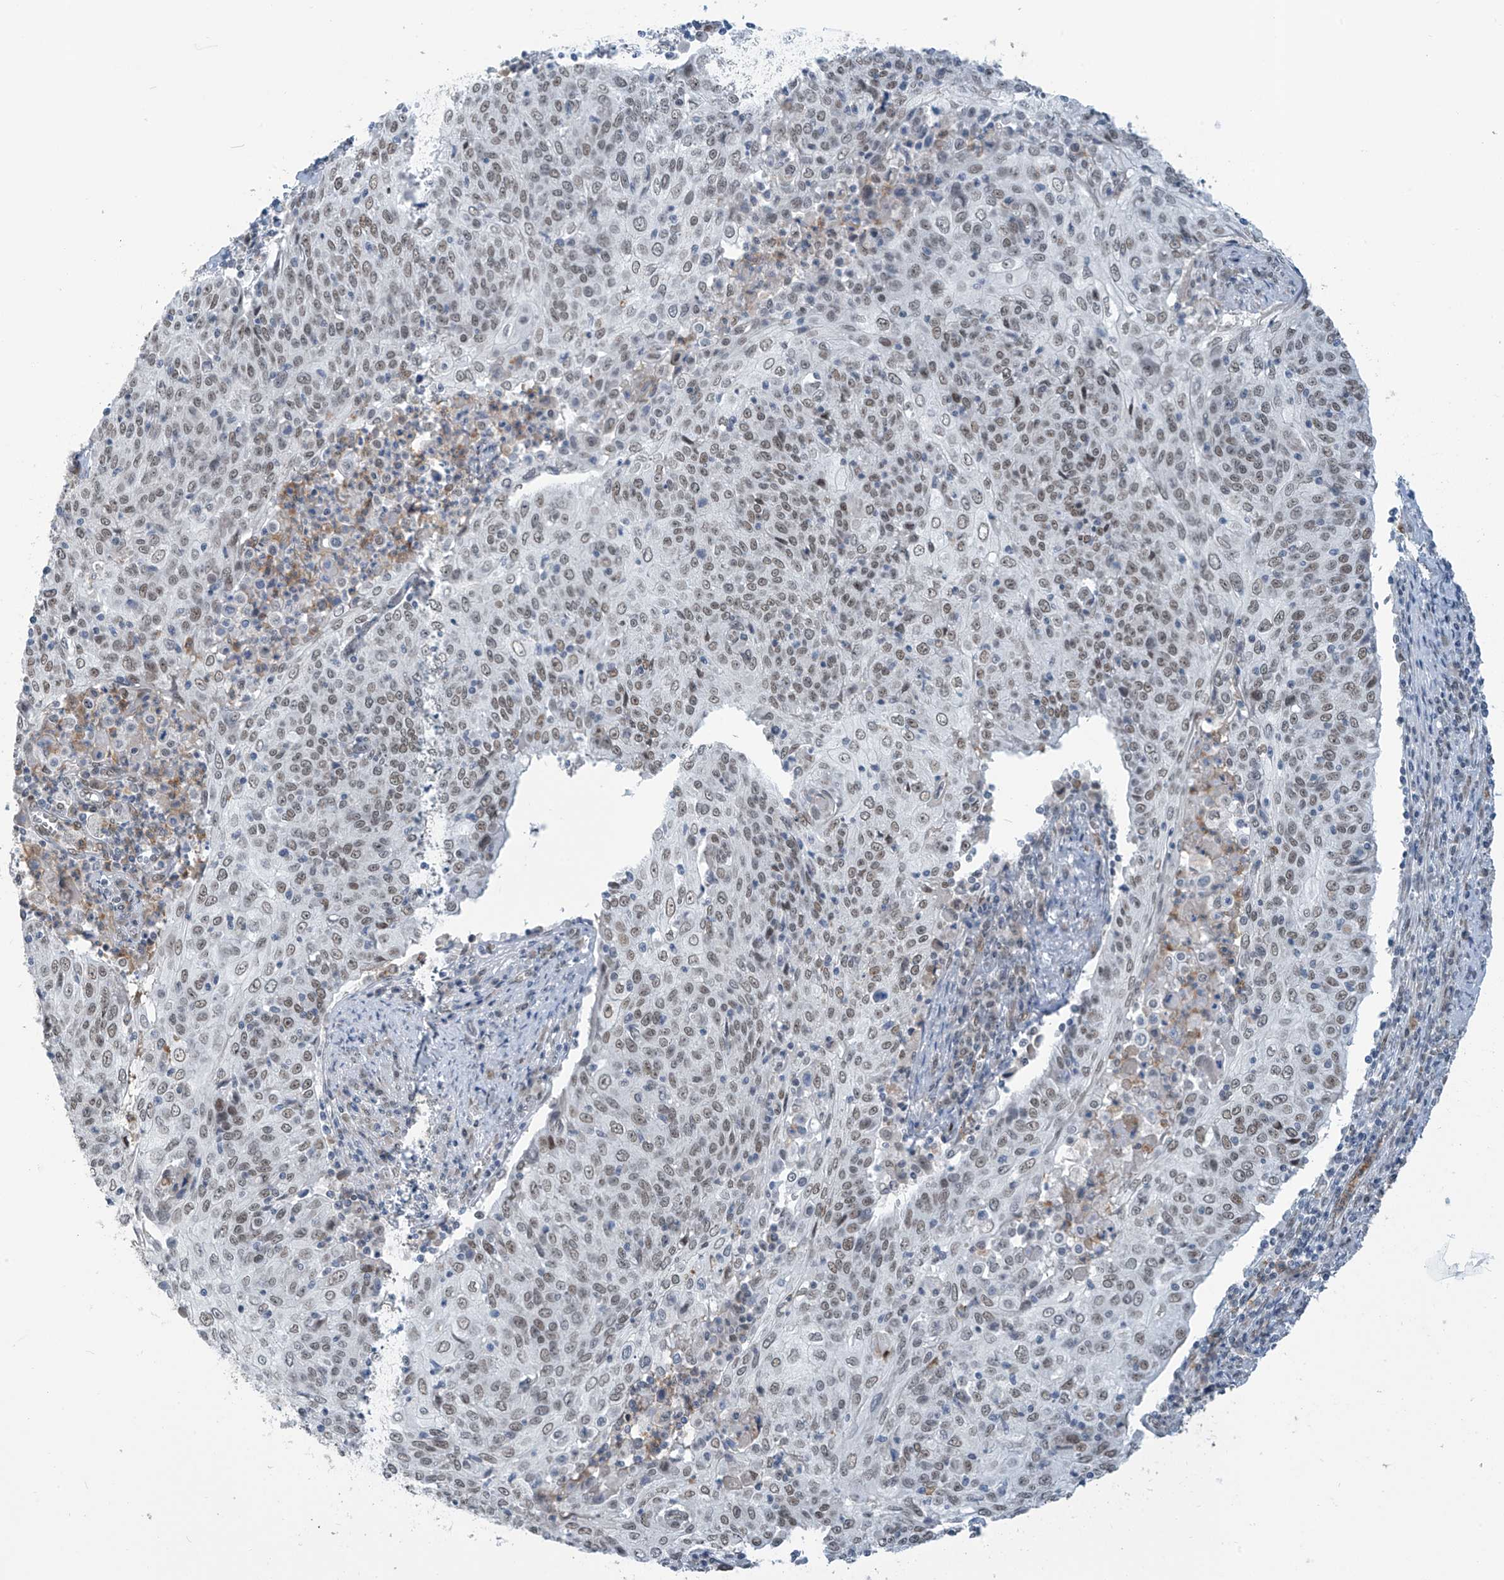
{"staining": {"intensity": "weak", "quantity": ">75%", "location": "nuclear"}, "tissue": "cervical cancer", "cell_type": "Tumor cells", "image_type": "cancer", "snomed": [{"axis": "morphology", "description": "Squamous cell carcinoma, NOS"}, {"axis": "topography", "description": "Cervix"}], "caption": "A brown stain shows weak nuclear expression of a protein in cervical cancer tumor cells.", "gene": "MCM9", "patient": {"sex": "female", "age": 48}}